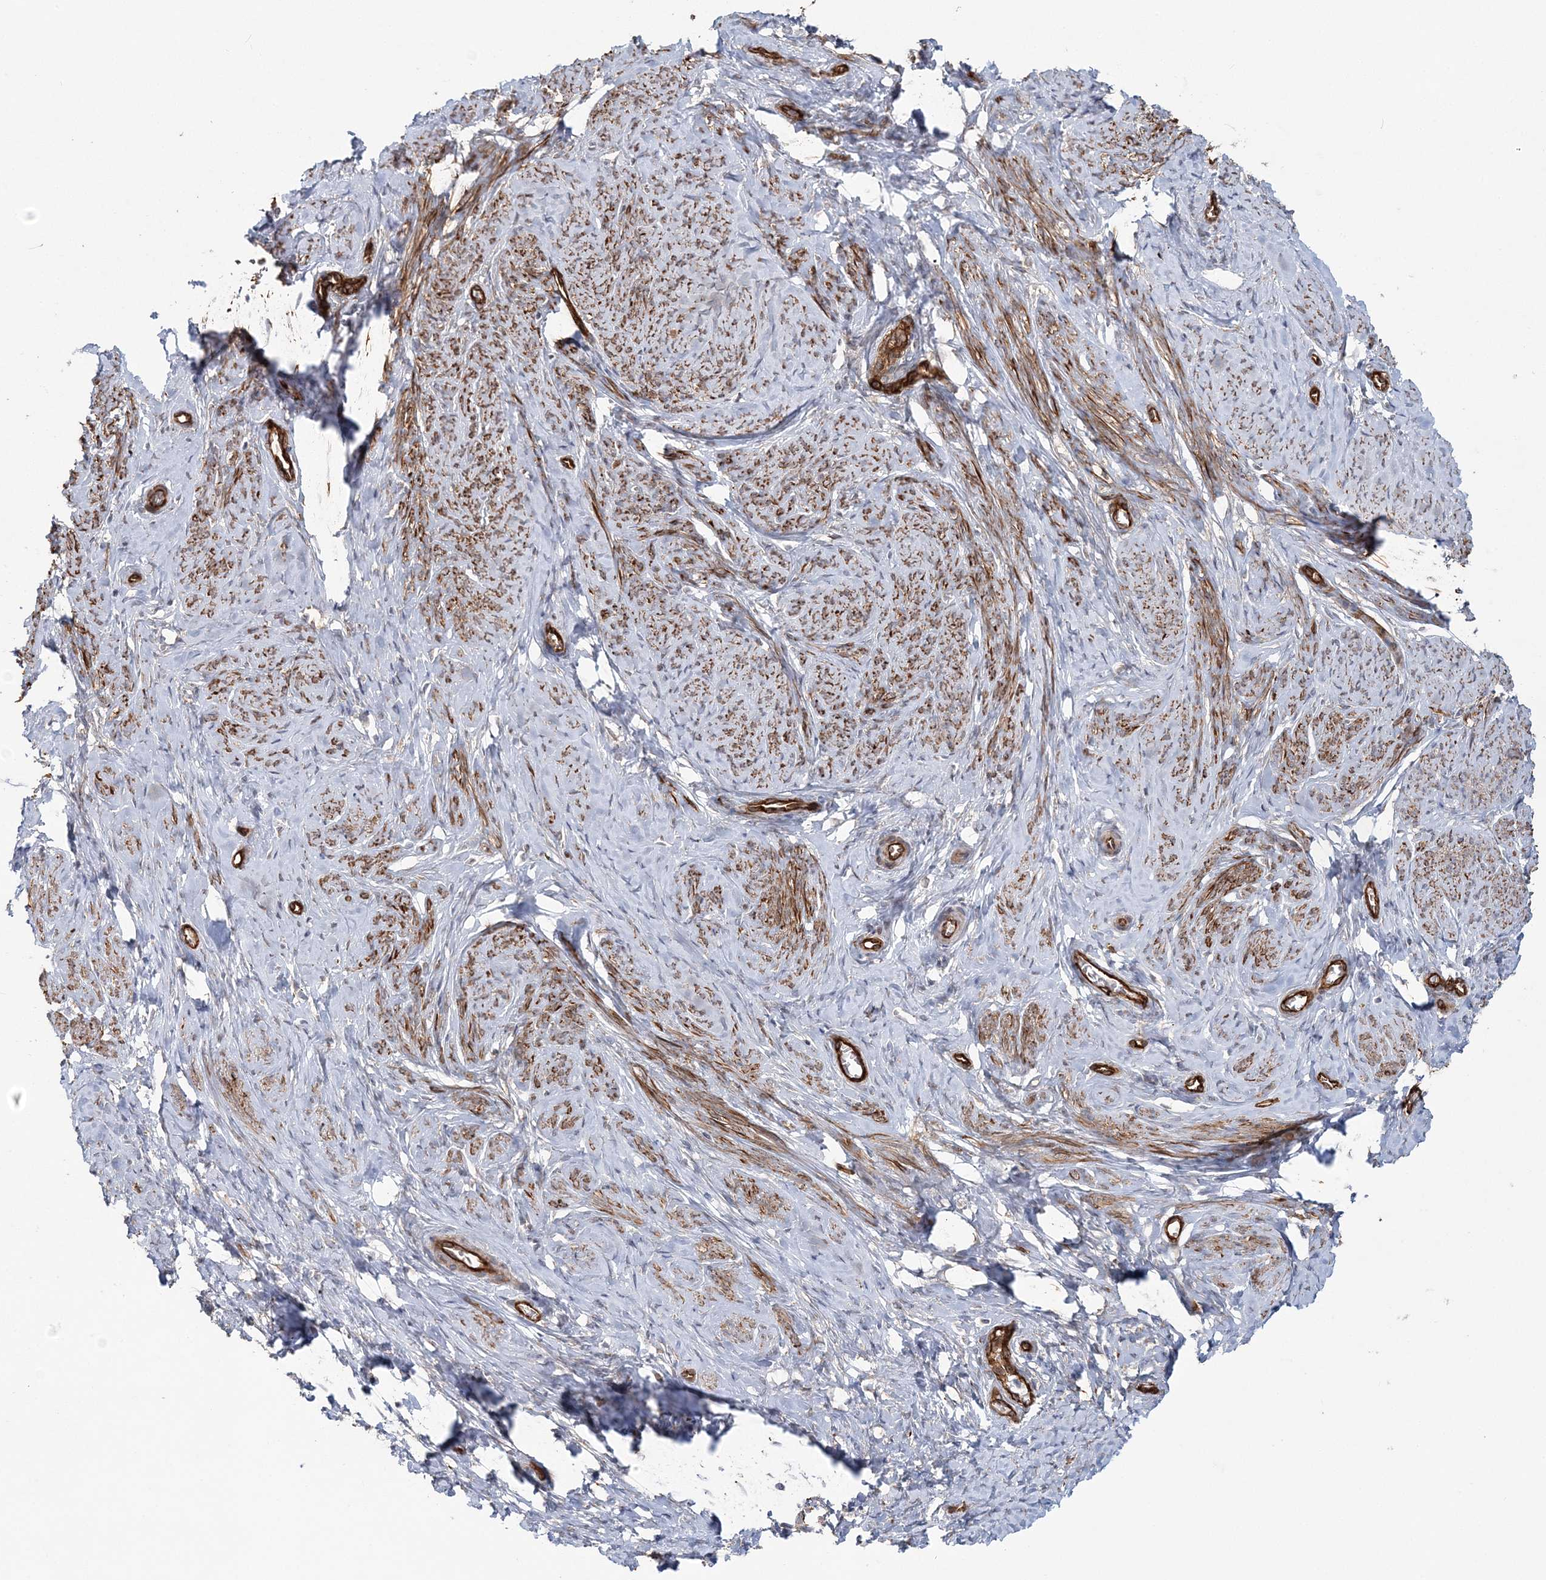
{"staining": {"intensity": "negative", "quantity": "none", "location": "none"}, "tissue": "cervix", "cell_type": "Glandular cells", "image_type": "normal", "snomed": [{"axis": "morphology", "description": "Normal tissue, NOS"}, {"axis": "topography", "description": "Cervix"}], "caption": "High magnification brightfield microscopy of normal cervix stained with DAB (3,3'-diaminobenzidine) (brown) and counterstained with hematoxylin (blue): glandular cells show no significant staining.", "gene": "AFAP1L2", "patient": {"sex": "female", "age": 36}}